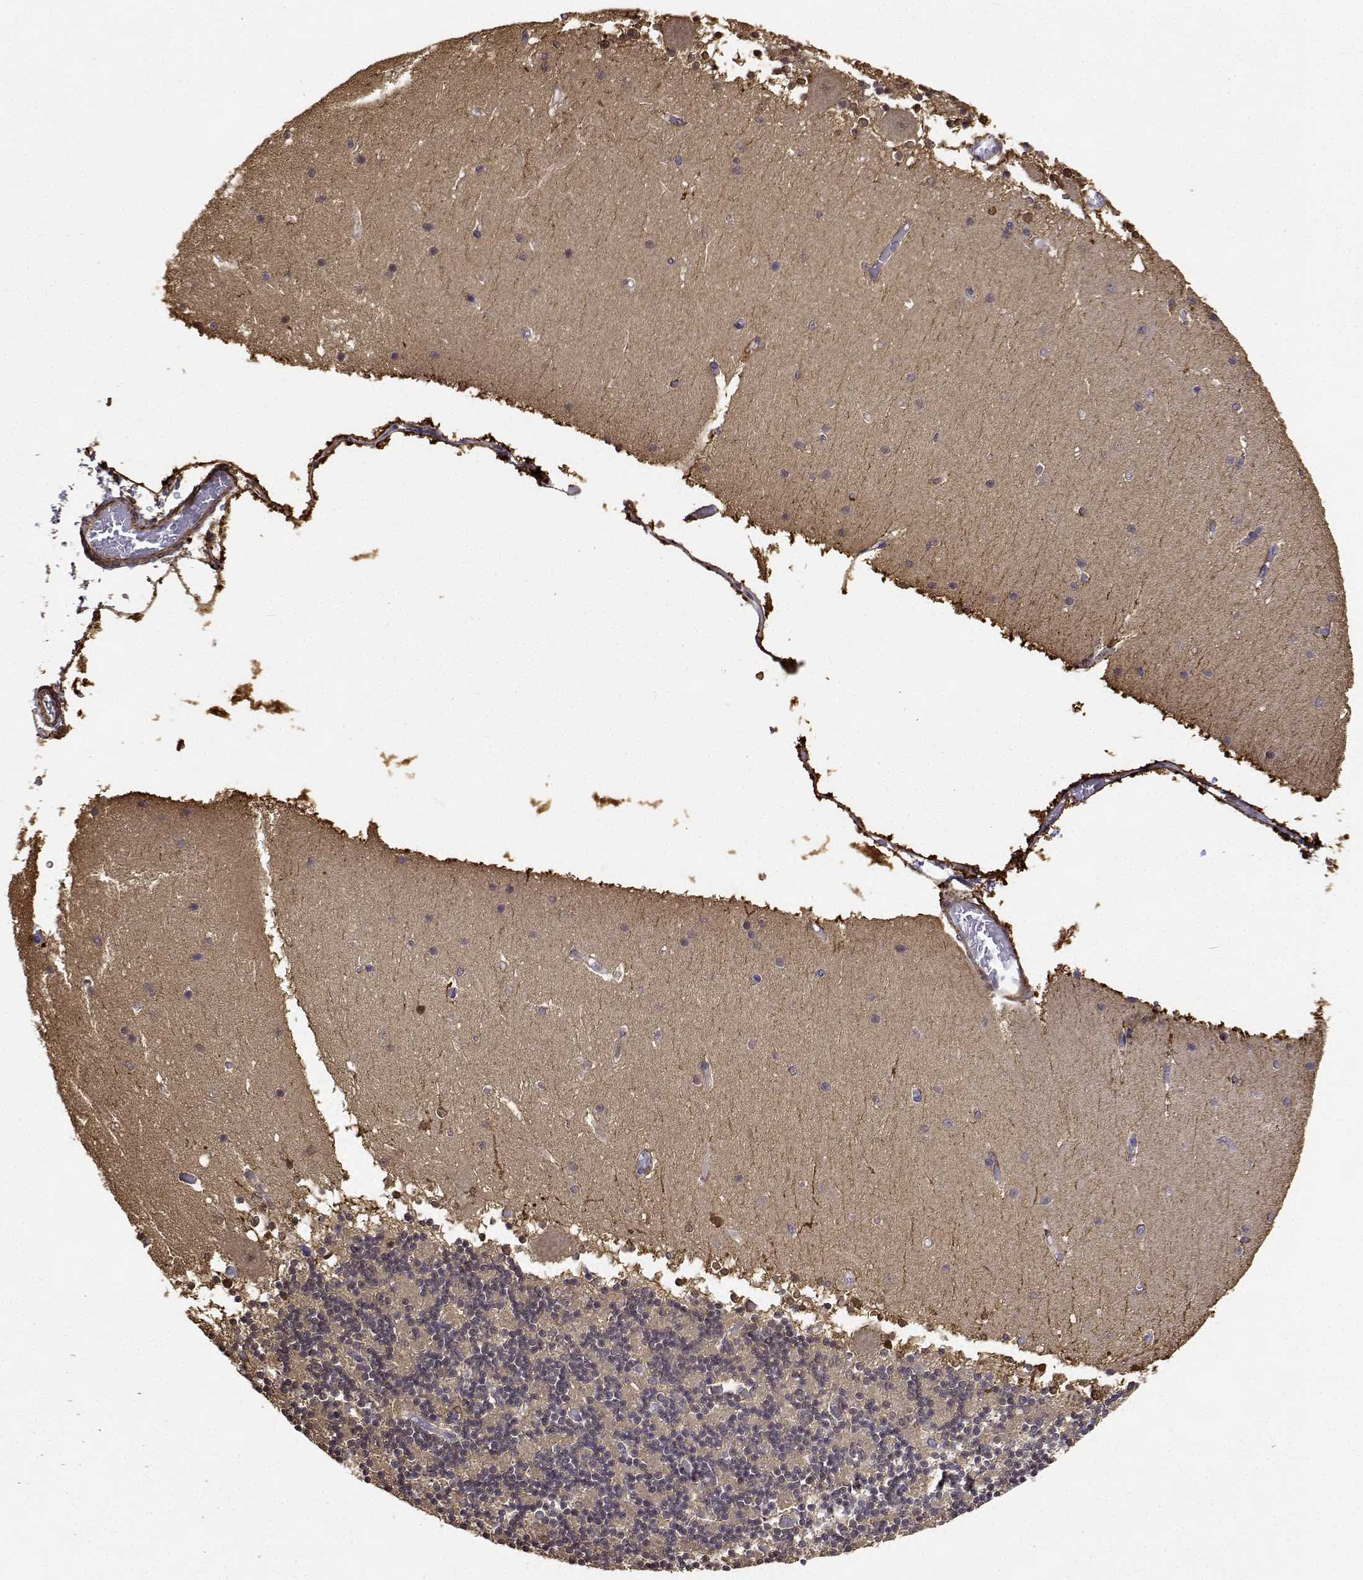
{"staining": {"intensity": "negative", "quantity": "none", "location": "none"}, "tissue": "cerebellum", "cell_type": "Cells in granular layer", "image_type": "normal", "snomed": [{"axis": "morphology", "description": "Normal tissue, NOS"}, {"axis": "topography", "description": "Cerebellum"}], "caption": "Immunohistochemical staining of benign cerebellum displays no significant staining in cells in granular layer.", "gene": "PCID2", "patient": {"sex": "female", "age": 28}}